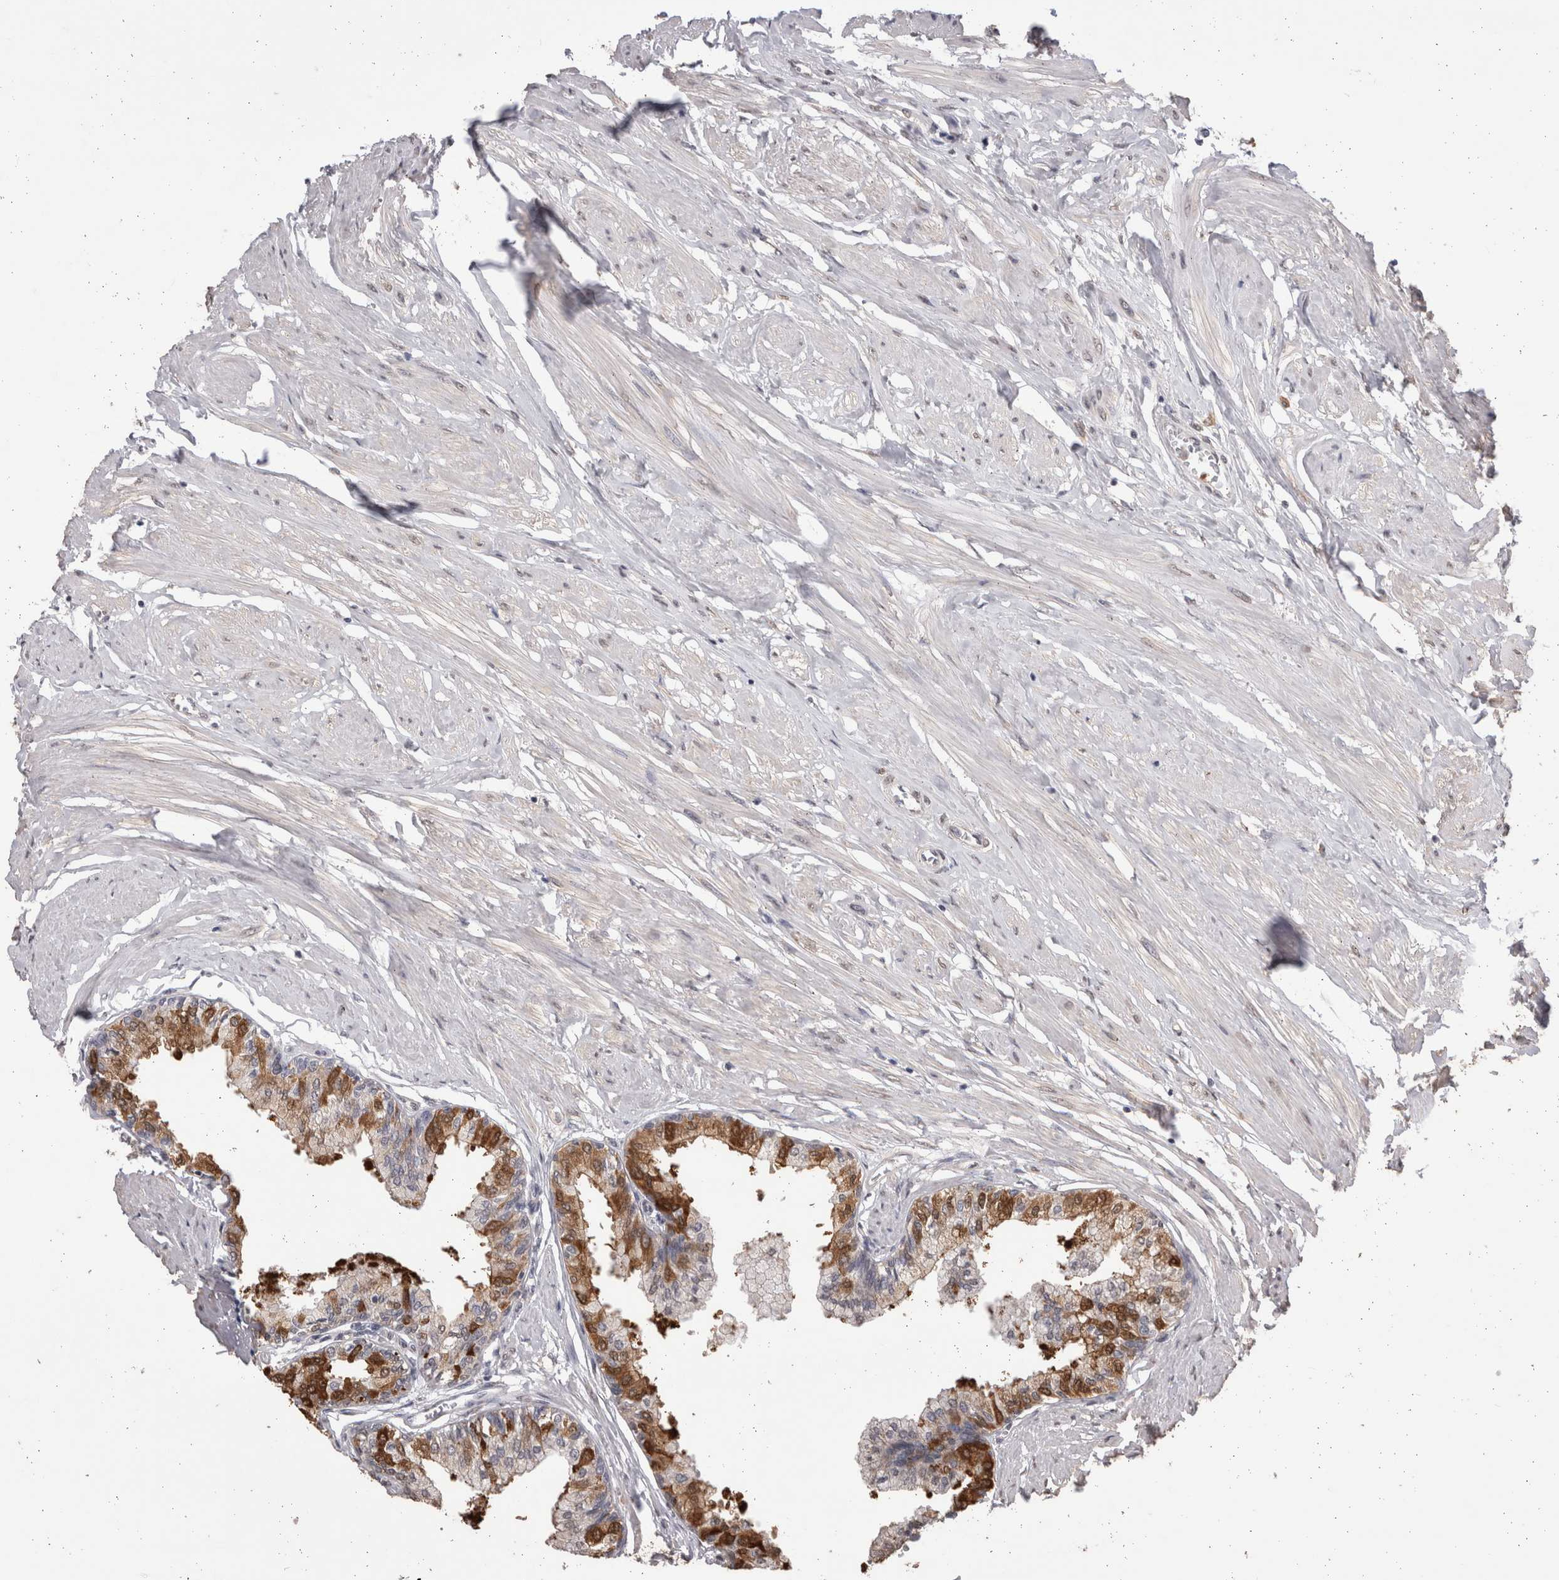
{"staining": {"intensity": "moderate", "quantity": "<25%", "location": "cytoplasmic/membranous"}, "tissue": "seminal vesicle", "cell_type": "Glandular cells", "image_type": "normal", "snomed": [{"axis": "morphology", "description": "Normal tissue, NOS"}, {"axis": "topography", "description": "Prostate"}, {"axis": "topography", "description": "Seminal veicle"}], "caption": "Normal seminal vesicle demonstrates moderate cytoplasmic/membranous staining in about <25% of glandular cells, visualized by immunohistochemistry. (brown staining indicates protein expression, while blue staining denotes nuclei).", "gene": "GRK5", "patient": {"sex": "male", "age": 60}}